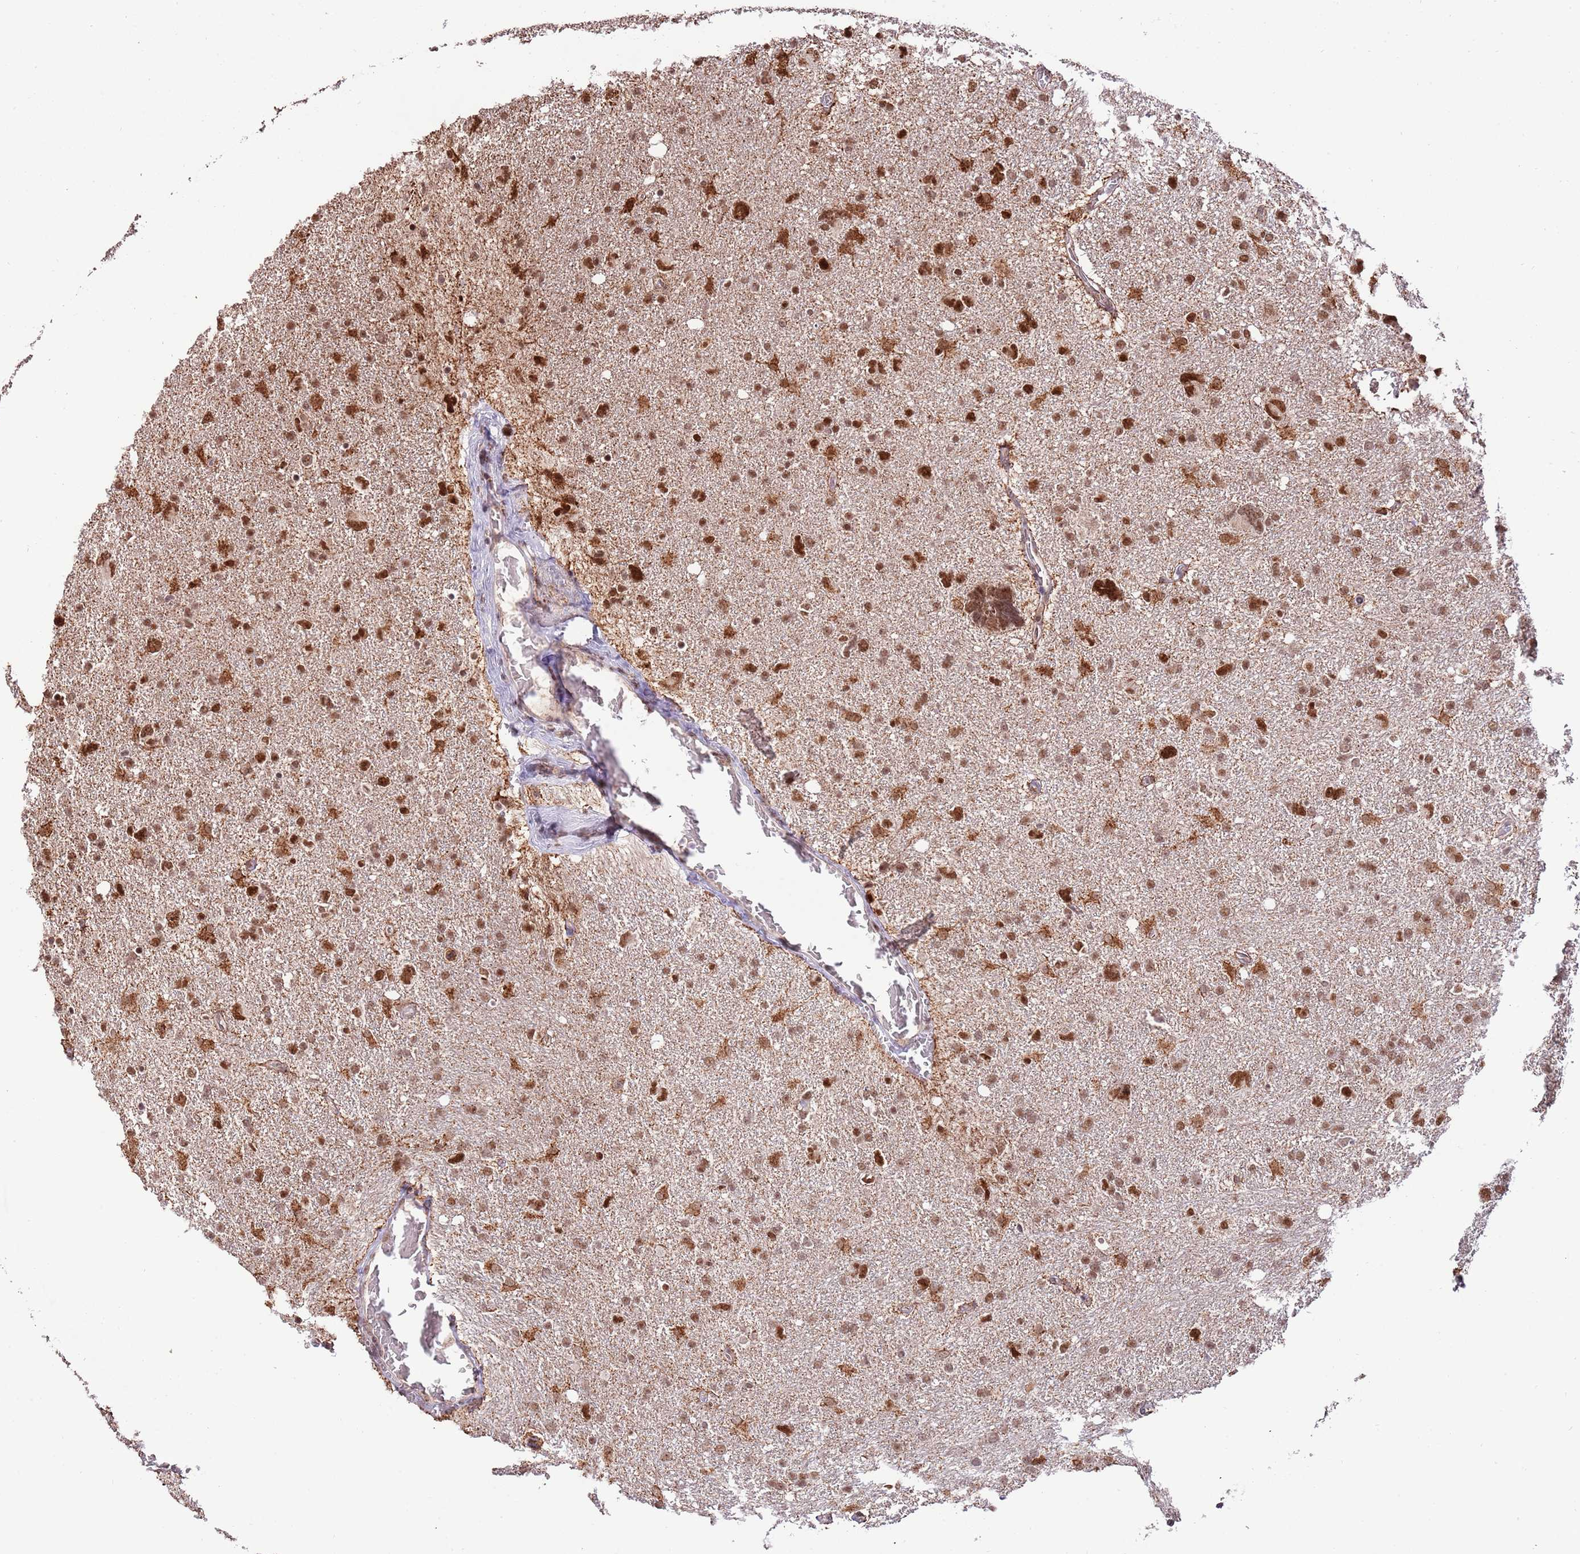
{"staining": {"intensity": "strong", "quantity": ">75%", "location": "nuclear"}, "tissue": "glioma", "cell_type": "Tumor cells", "image_type": "cancer", "snomed": [{"axis": "morphology", "description": "Glioma, malignant, High grade"}, {"axis": "topography", "description": "Brain"}], "caption": "This is a histology image of IHC staining of malignant glioma (high-grade), which shows strong positivity in the nuclear of tumor cells.", "gene": "RIF1", "patient": {"sex": "male", "age": 61}}